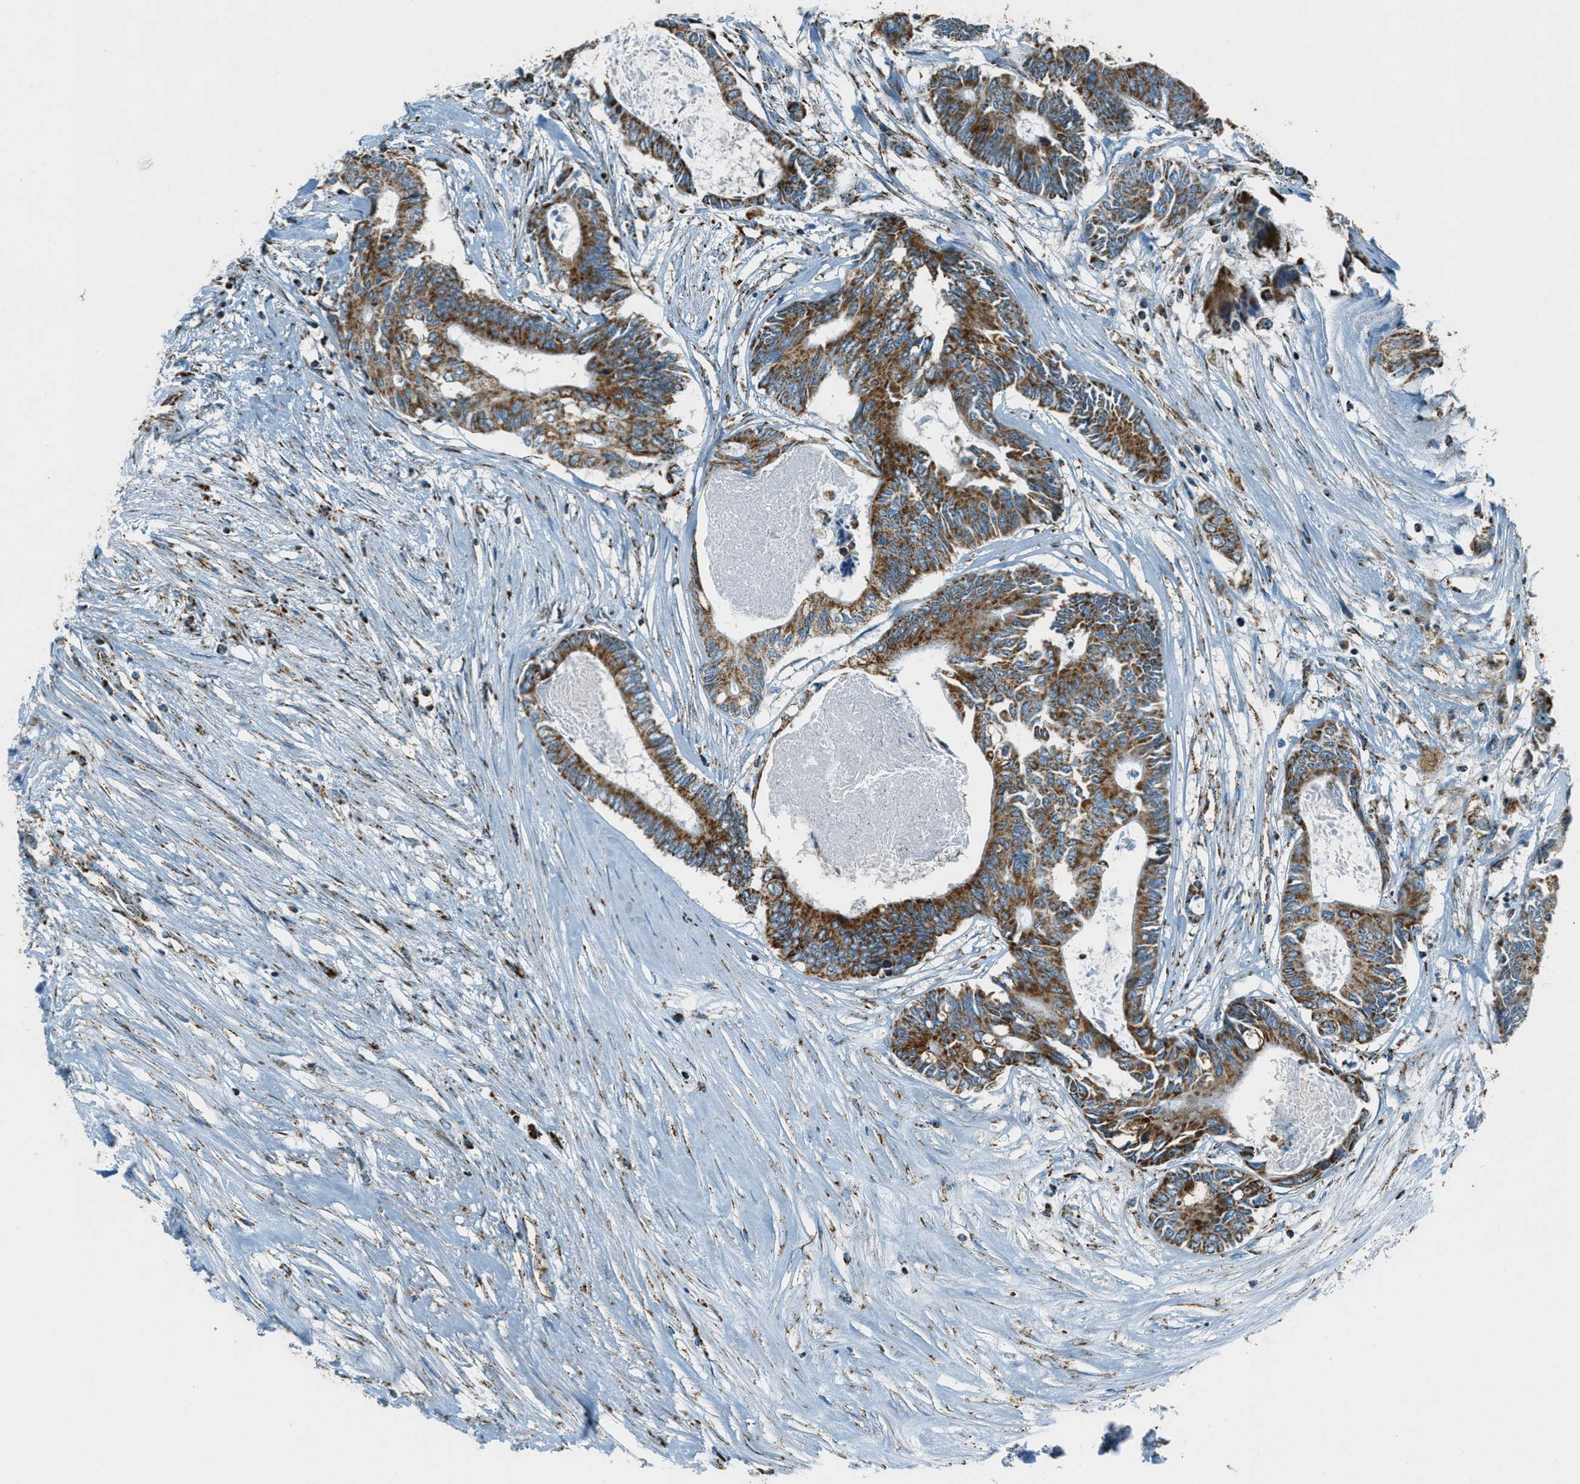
{"staining": {"intensity": "strong", "quantity": ">75%", "location": "cytoplasmic/membranous"}, "tissue": "colorectal cancer", "cell_type": "Tumor cells", "image_type": "cancer", "snomed": [{"axis": "morphology", "description": "Adenocarcinoma, NOS"}, {"axis": "topography", "description": "Rectum"}], "caption": "Strong cytoplasmic/membranous protein expression is seen in approximately >75% of tumor cells in colorectal adenocarcinoma.", "gene": "CHST15", "patient": {"sex": "male", "age": 63}}